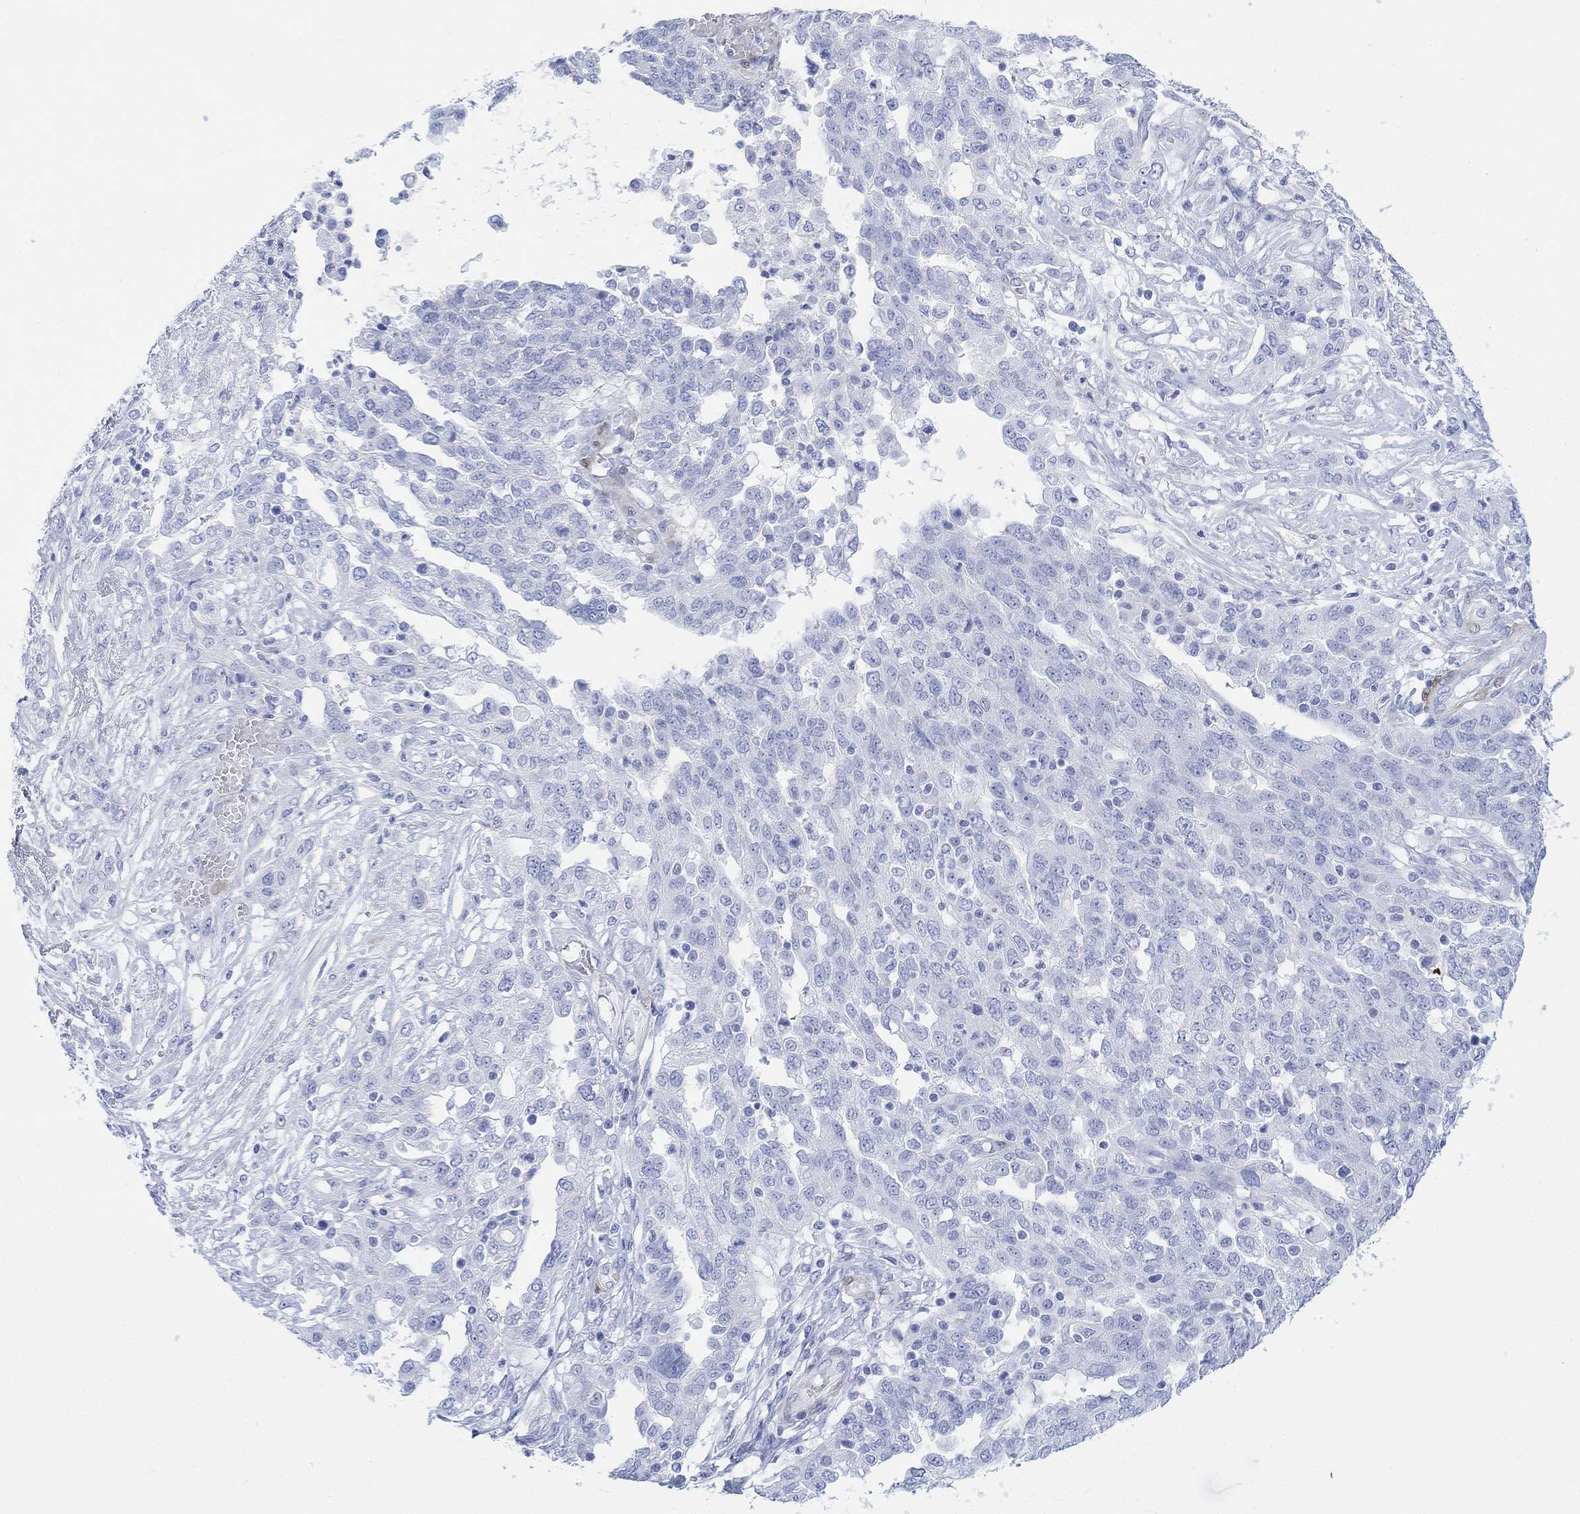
{"staining": {"intensity": "strong", "quantity": "<25%", "location": "cytoplasmic/membranous,nuclear"}, "tissue": "ovarian cancer", "cell_type": "Tumor cells", "image_type": "cancer", "snomed": [{"axis": "morphology", "description": "Cystadenocarcinoma, serous, NOS"}, {"axis": "topography", "description": "Ovary"}], "caption": "Approximately <25% of tumor cells in ovarian cancer (serous cystadenocarcinoma) reveal strong cytoplasmic/membranous and nuclear protein staining as visualized by brown immunohistochemical staining.", "gene": "TPPP3", "patient": {"sex": "female", "age": 67}}